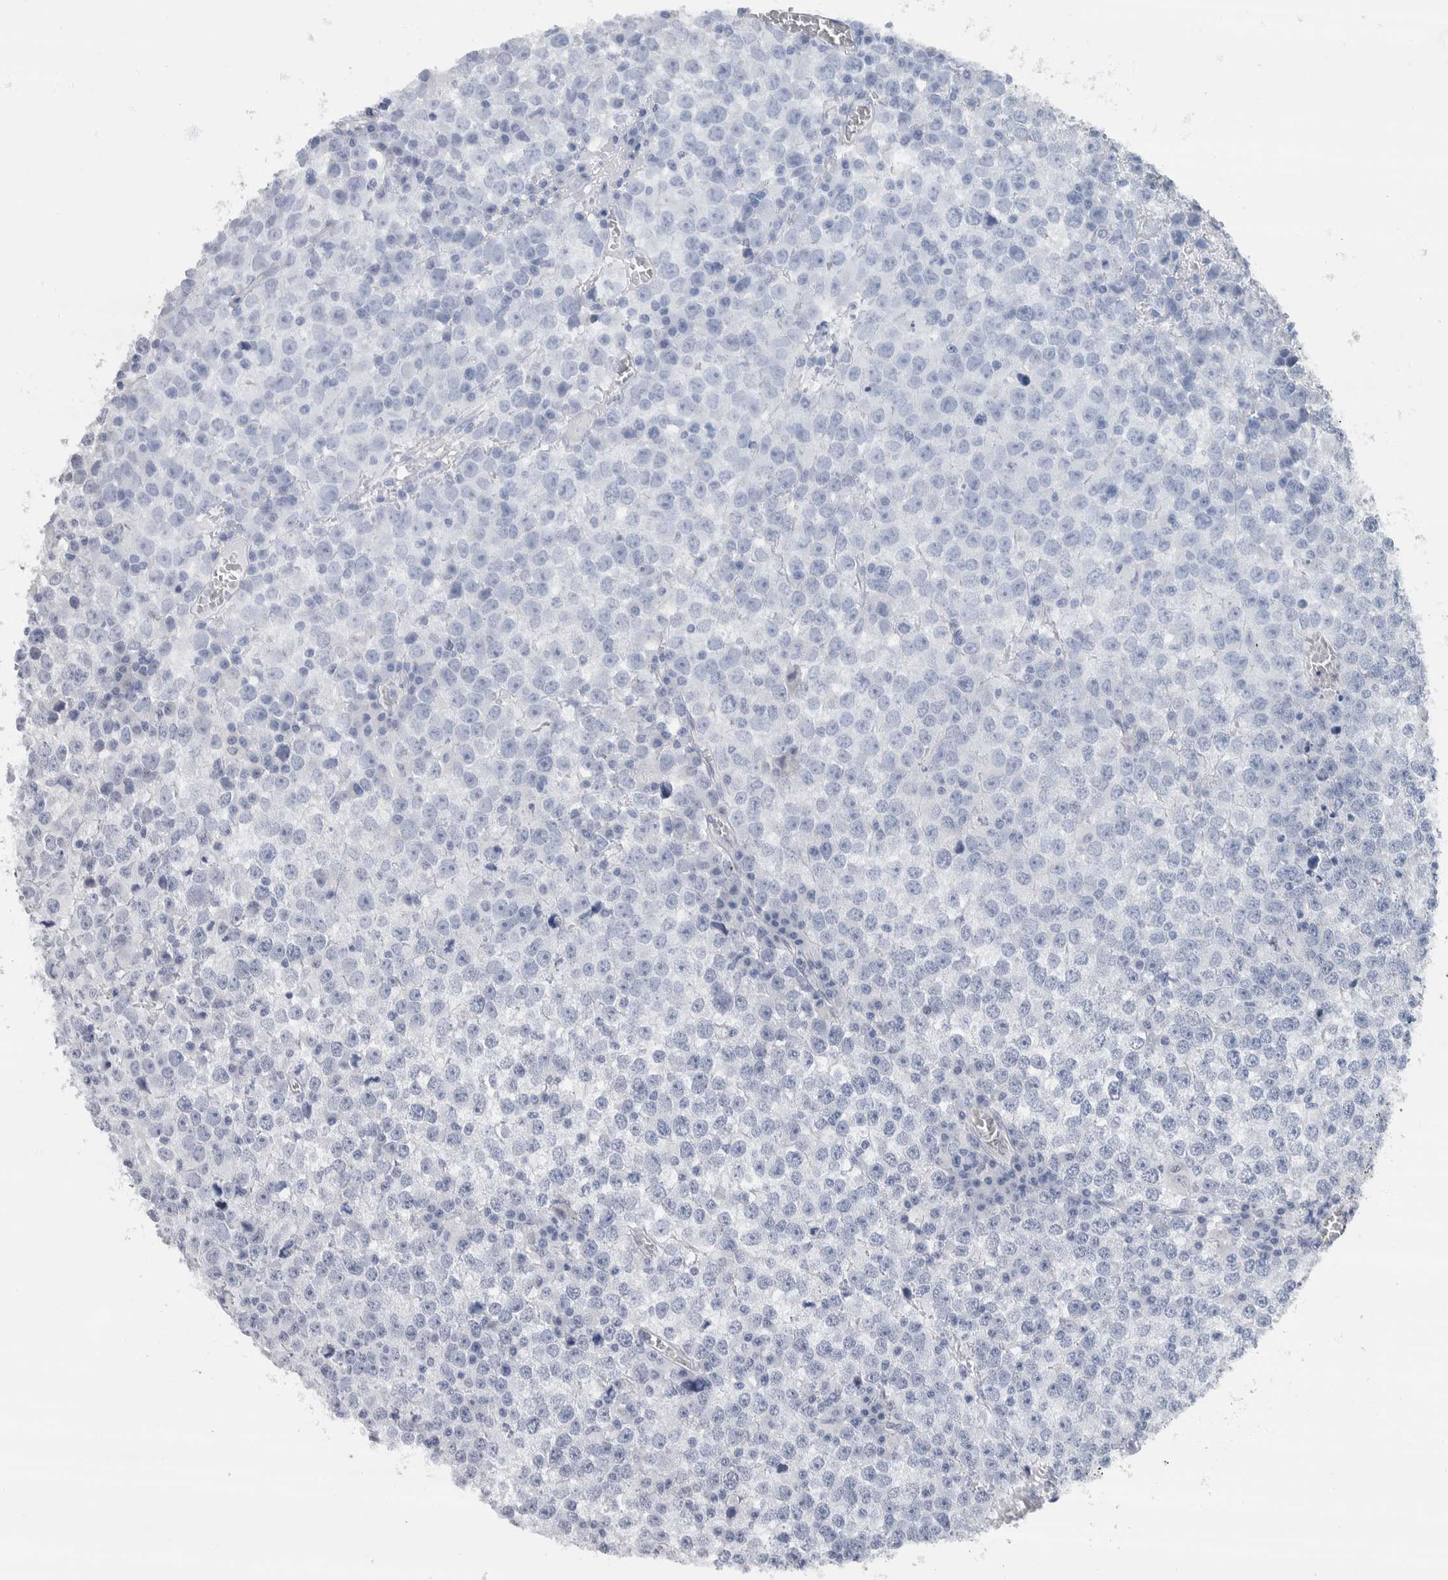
{"staining": {"intensity": "negative", "quantity": "none", "location": "none"}, "tissue": "testis cancer", "cell_type": "Tumor cells", "image_type": "cancer", "snomed": [{"axis": "morphology", "description": "Seminoma, NOS"}, {"axis": "topography", "description": "Testis"}], "caption": "The histopathology image shows no staining of tumor cells in testis cancer (seminoma). The staining was performed using DAB (3,3'-diaminobenzidine) to visualize the protein expression in brown, while the nuclei were stained in blue with hematoxylin (Magnification: 20x).", "gene": "NEFM", "patient": {"sex": "male", "age": 65}}